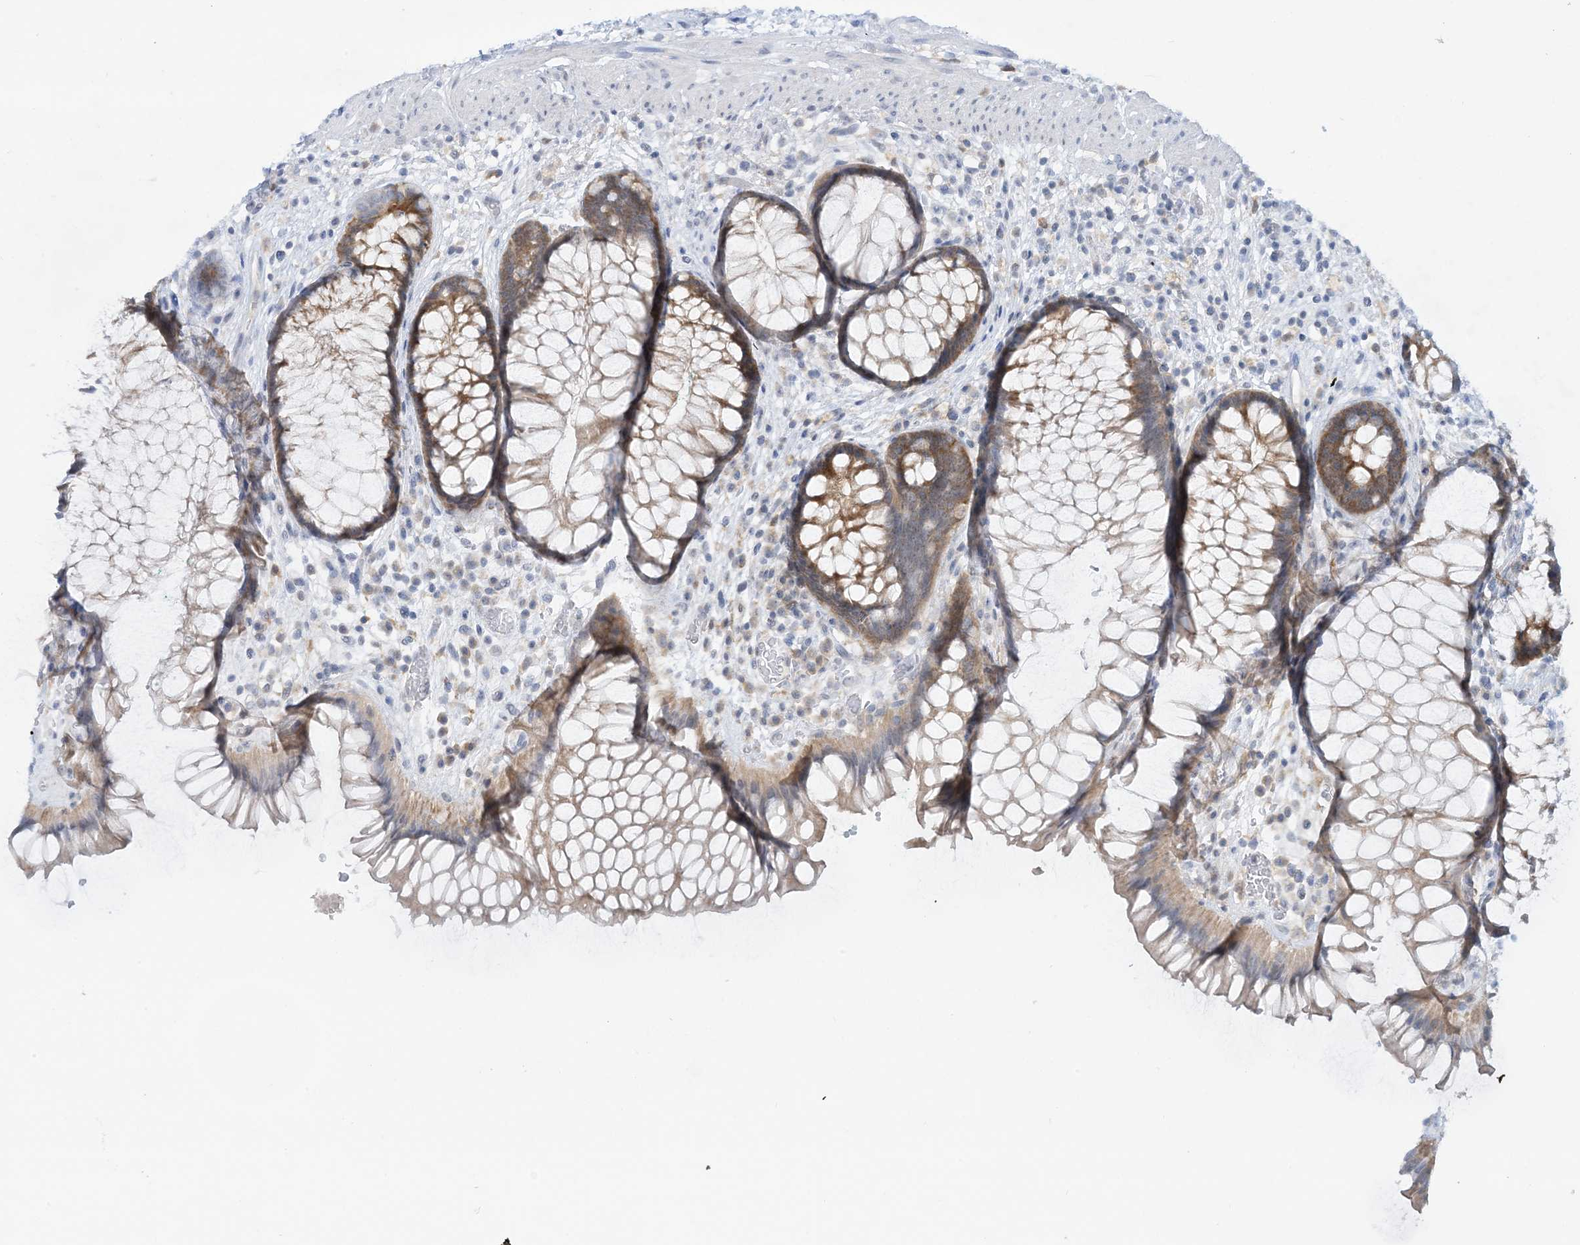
{"staining": {"intensity": "moderate", "quantity": ">75%", "location": "cytoplasmic/membranous"}, "tissue": "rectum", "cell_type": "Glandular cells", "image_type": "normal", "snomed": [{"axis": "morphology", "description": "Normal tissue, NOS"}, {"axis": "topography", "description": "Rectum"}], "caption": "Brown immunohistochemical staining in unremarkable human rectum displays moderate cytoplasmic/membranous positivity in approximately >75% of glandular cells.", "gene": "MRPS18A", "patient": {"sex": "male", "age": 51}}